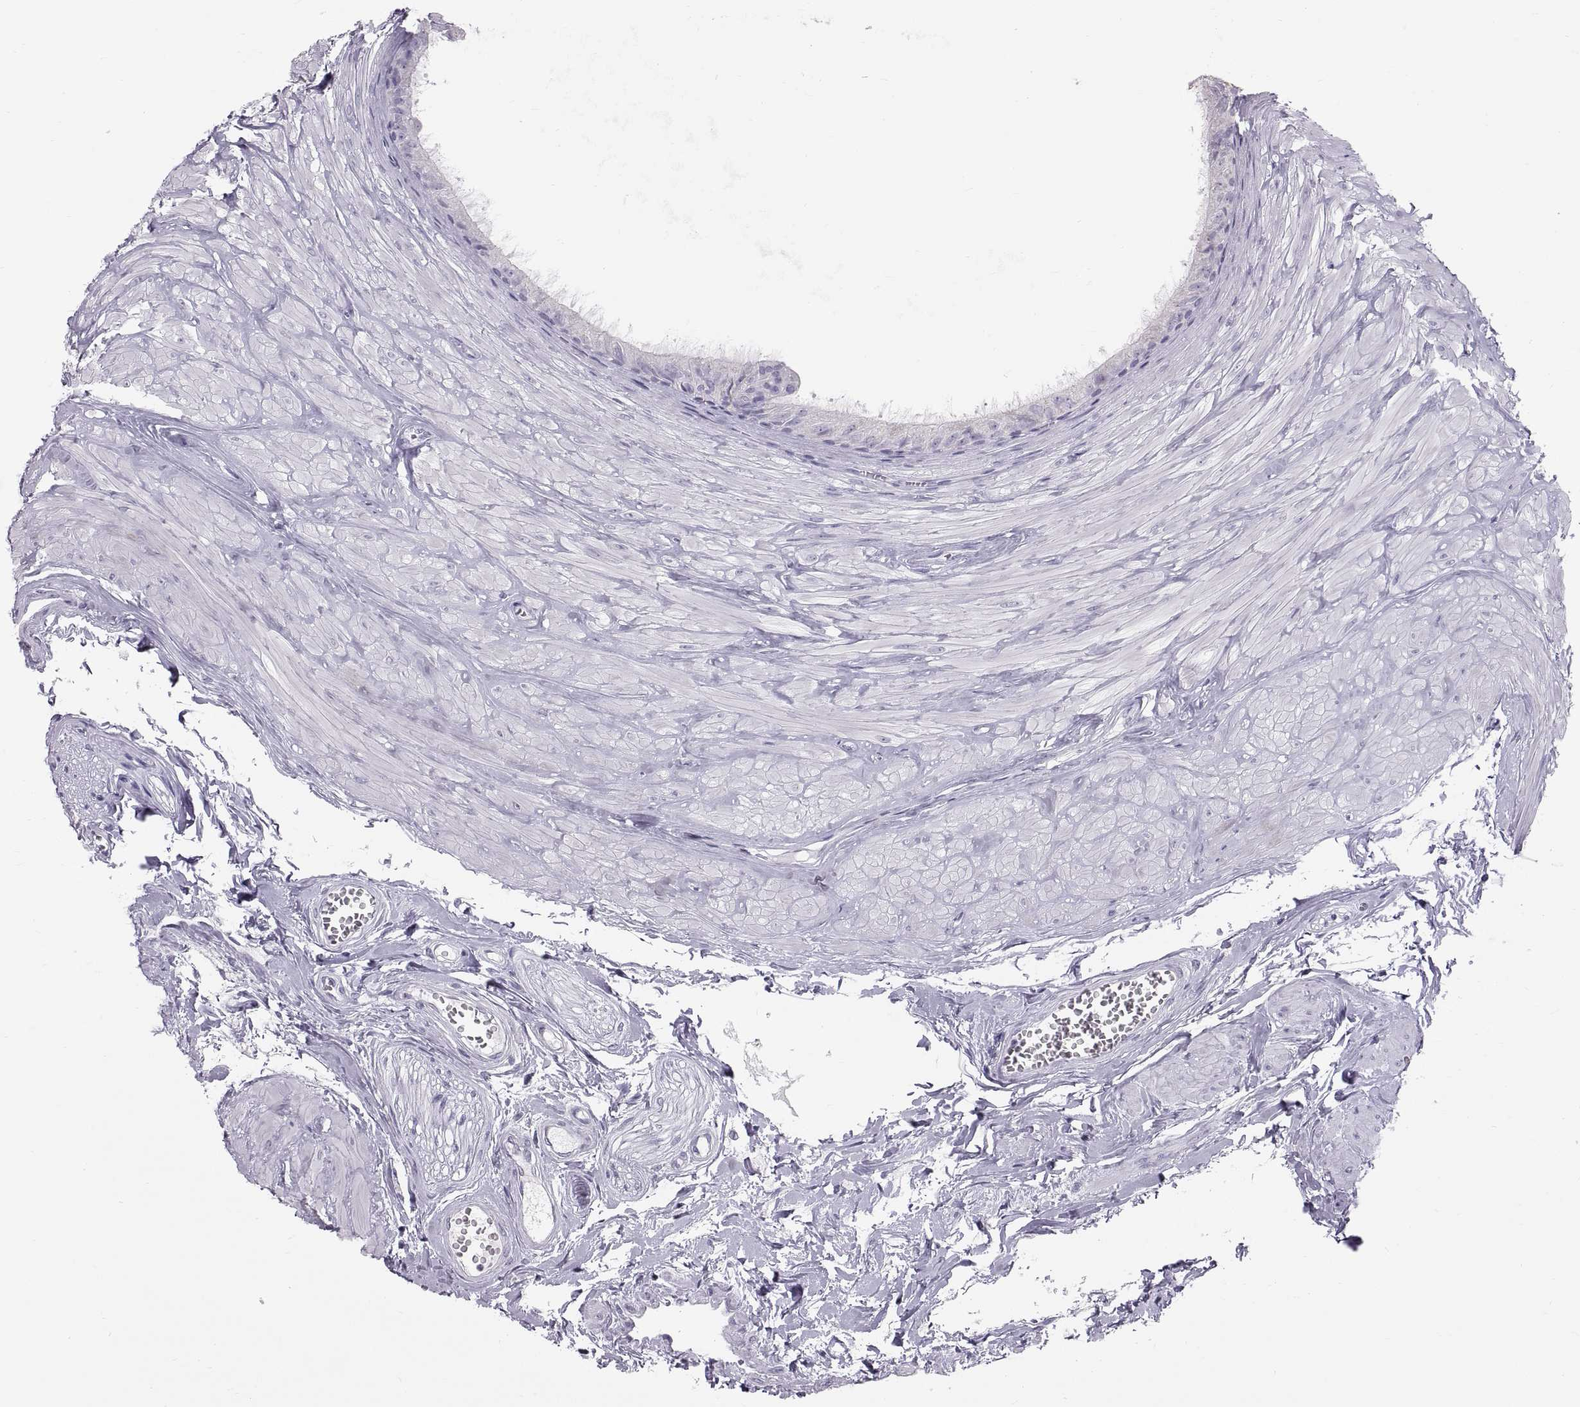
{"staining": {"intensity": "negative", "quantity": "none", "location": "none"}, "tissue": "epididymis", "cell_type": "Glandular cells", "image_type": "normal", "snomed": [{"axis": "morphology", "description": "Normal tissue, NOS"}, {"axis": "topography", "description": "Epididymis"}], "caption": "DAB immunohistochemical staining of benign epididymis exhibits no significant expression in glandular cells.", "gene": "WBP2NL", "patient": {"sex": "male", "age": 37}}